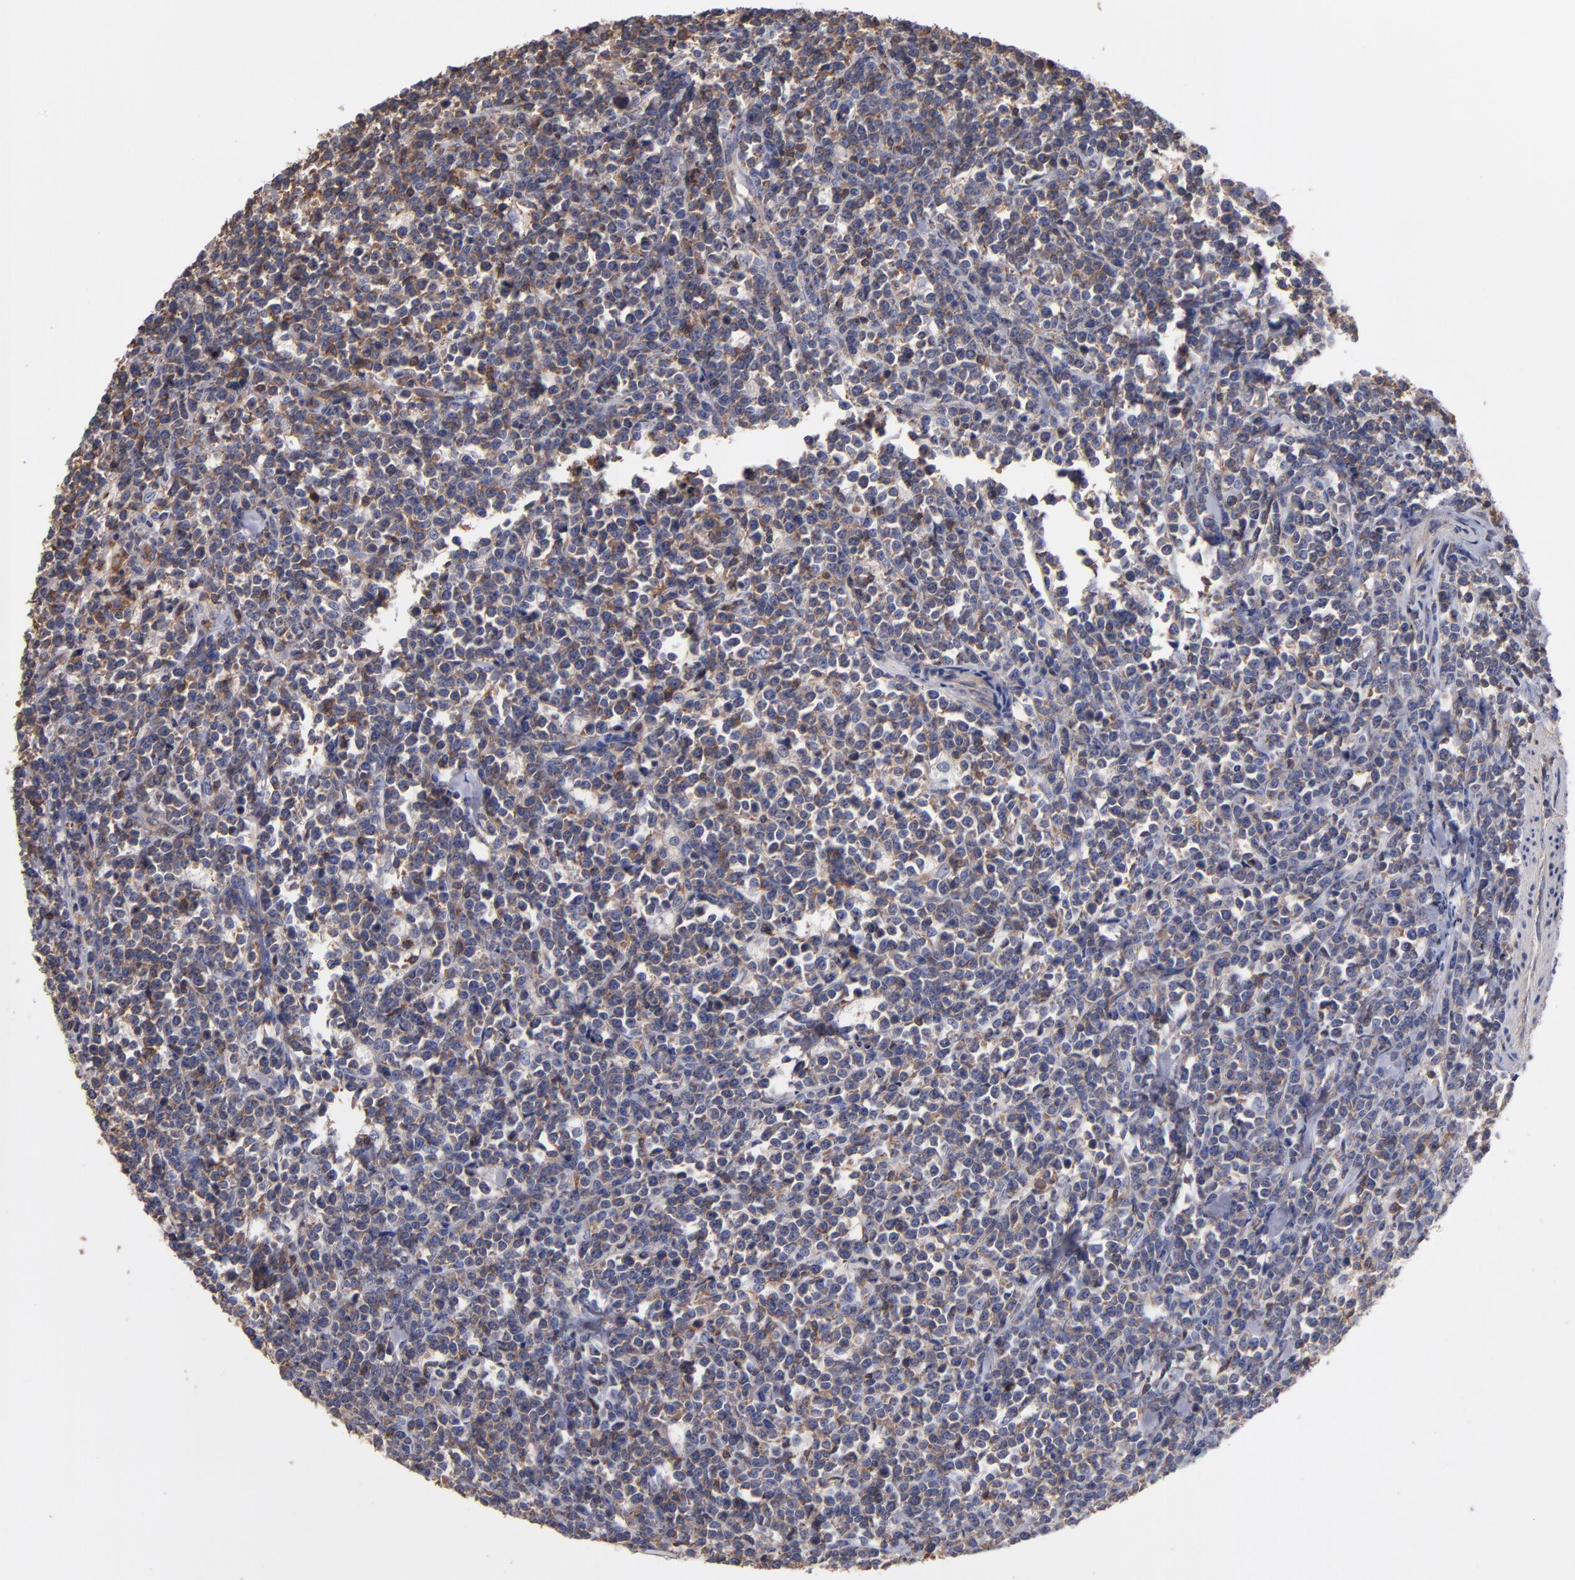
{"staining": {"intensity": "moderate", "quantity": ">75%", "location": "cytoplasmic/membranous"}, "tissue": "lymphoma", "cell_type": "Tumor cells", "image_type": "cancer", "snomed": [{"axis": "morphology", "description": "Malignant lymphoma, non-Hodgkin's type, High grade"}, {"axis": "topography", "description": "Small intestine"}, {"axis": "topography", "description": "Colon"}], "caption": "Immunohistochemistry (IHC) (DAB (3,3'-diaminobenzidine)) staining of malignant lymphoma, non-Hodgkin's type (high-grade) displays moderate cytoplasmic/membranous protein staining in about >75% of tumor cells. Nuclei are stained in blue.", "gene": "ESYT2", "patient": {"sex": "male", "age": 8}}